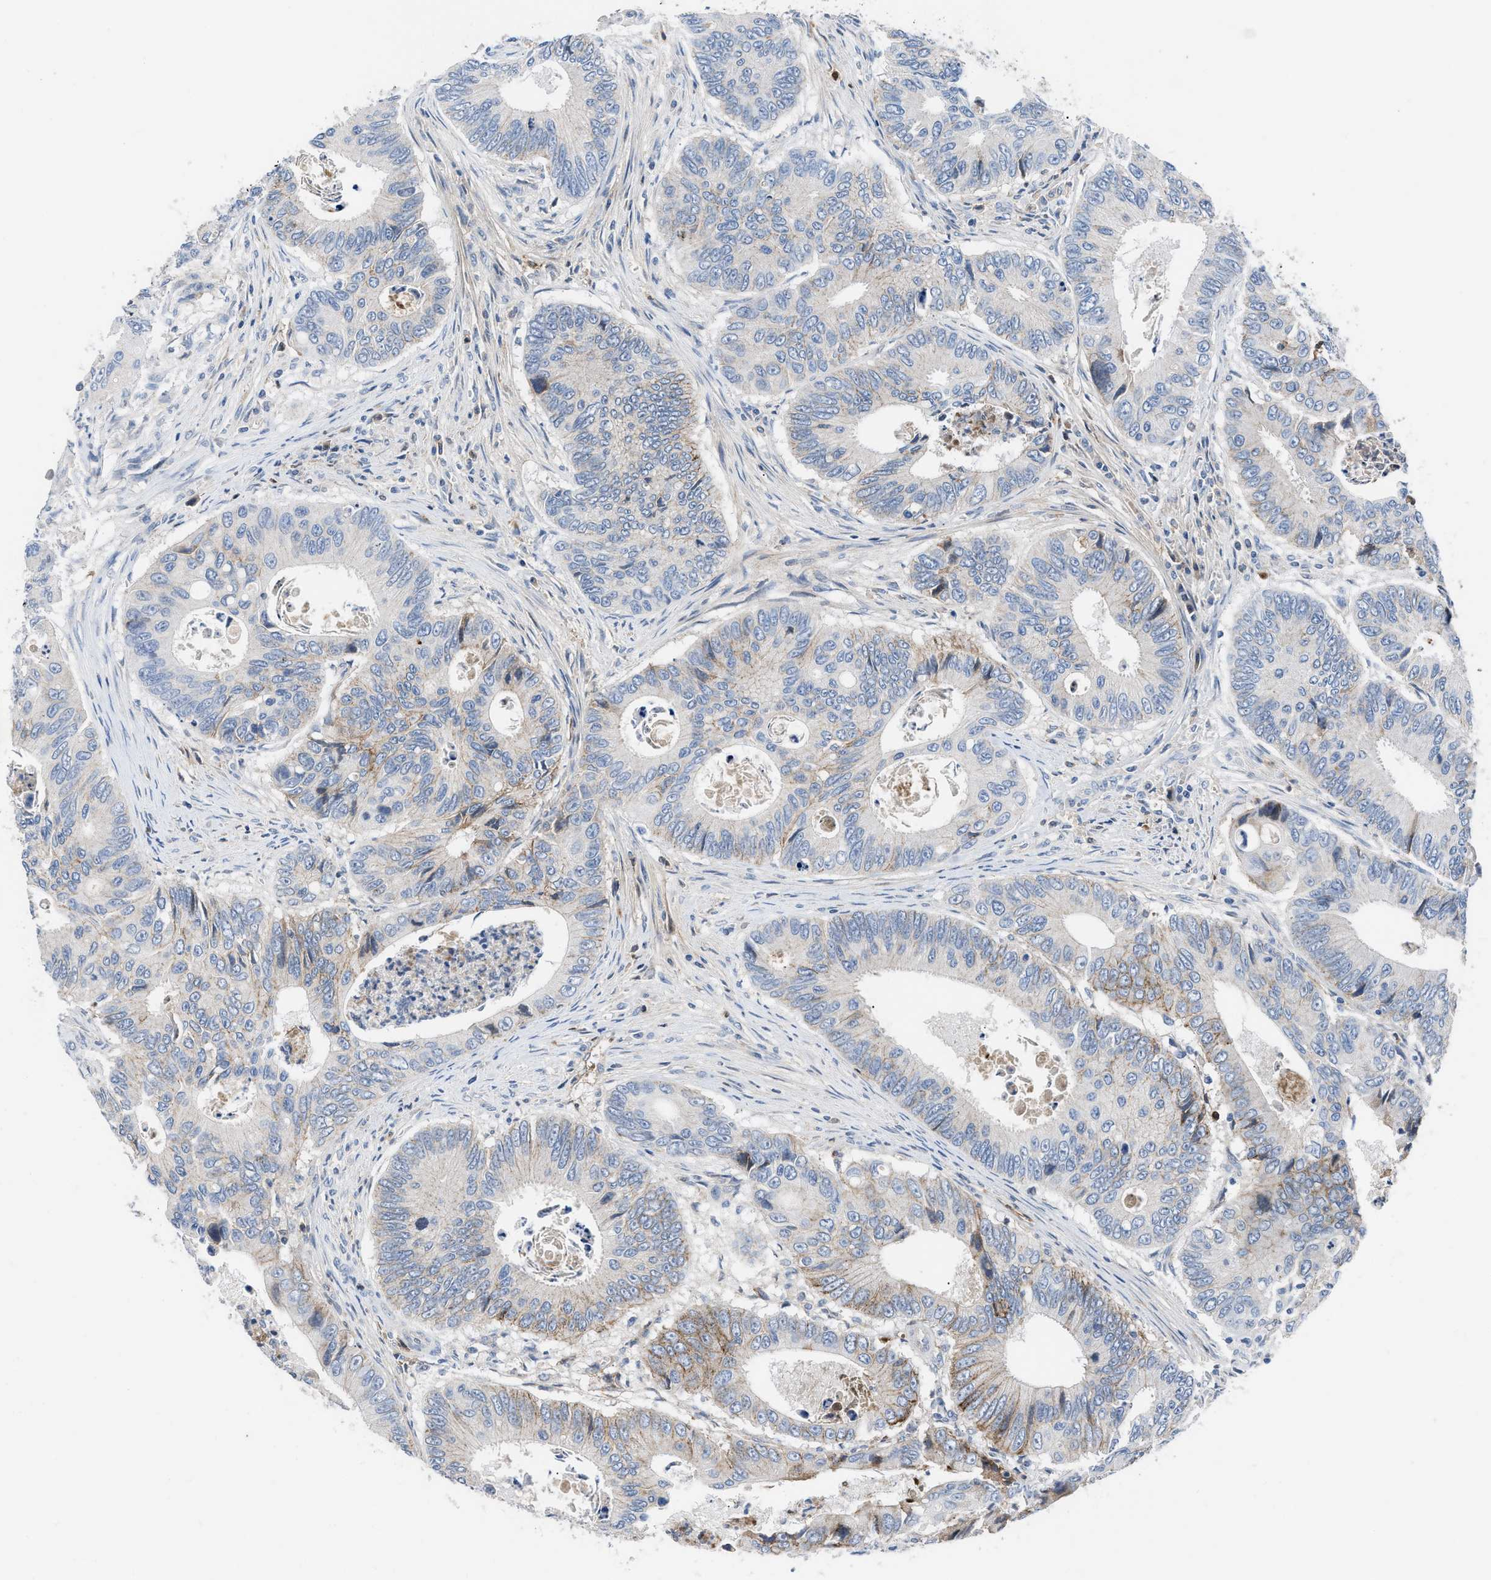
{"staining": {"intensity": "moderate", "quantity": "<25%", "location": "cytoplasmic/membranous"}, "tissue": "colorectal cancer", "cell_type": "Tumor cells", "image_type": "cancer", "snomed": [{"axis": "morphology", "description": "Inflammation, NOS"}, {"axis": "morphology", "description": "Adenocarcinoma, NOS"}, {"axis": "topography", "description": "Colon"}], "caption": "A brown stain labels moderate cytoplasmic/membranous expression of a protein in adenocarcinoma (colorectal) tumor cells.", "gene": "HPX", "patient": {"sex": "male", "age": 72}}